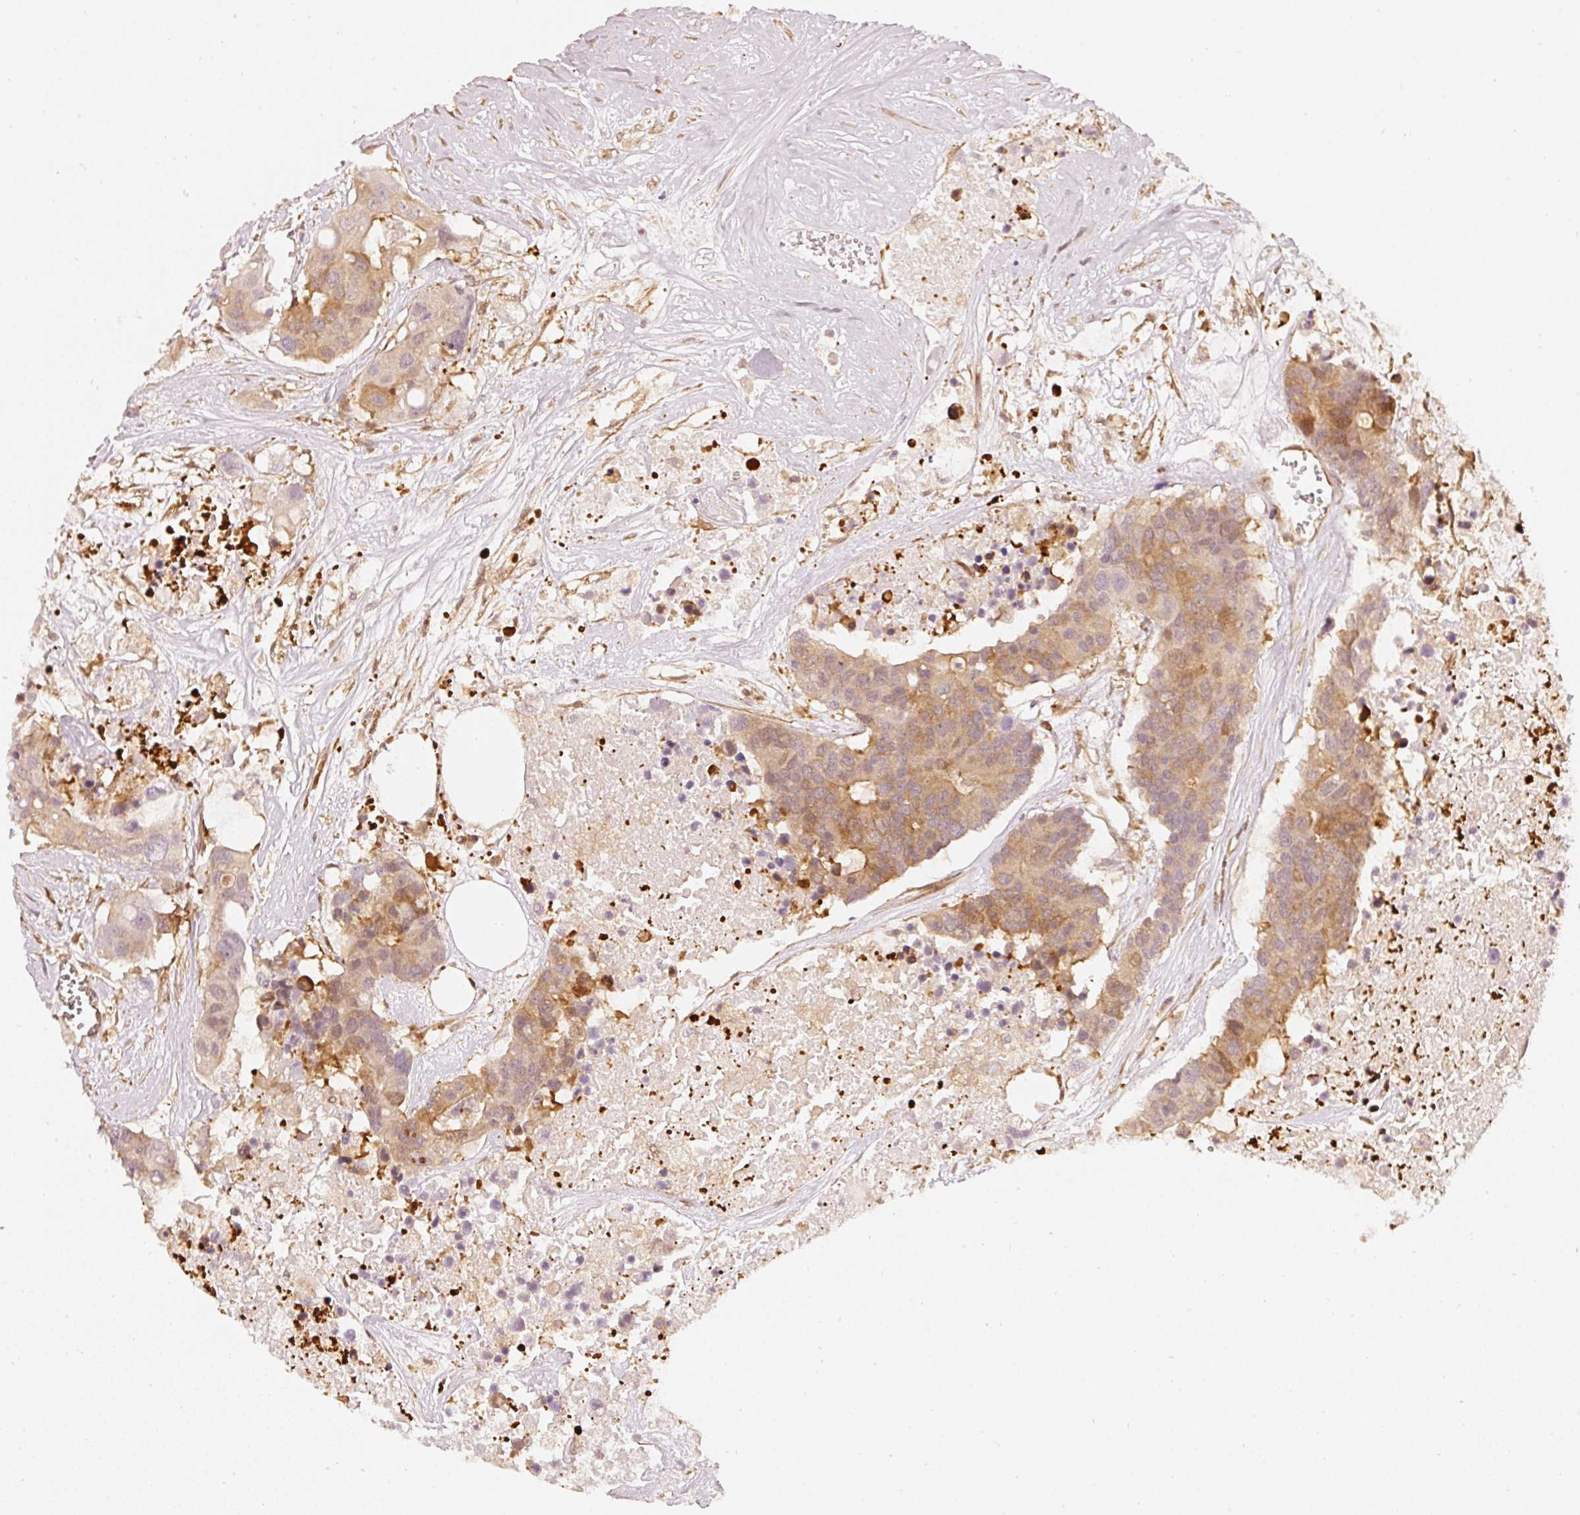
{"staining": {"intensity": "moderate", "quantity": ">75%", "location": "cytoplasmic/membranous,nuclear"}, "tissue": "colorectal cancer", "cell_type": "Tumor cells", "image_type": "cancer", "snomed": [{"axis": "morphology", "description": "Adenocarcinoma, NOS"}, {"axis": "topography", "description": "Colon"}], "caption": "There is medium levels of moderate cytoplasmic/membranous and nuclear positivity in tumor cells of adenocarcinoma (colorectal), as demonstrated by immunohistochemical staining (brown color).", "gene": "ASMTL", "patient": {"sex": "male", "age": 77}}